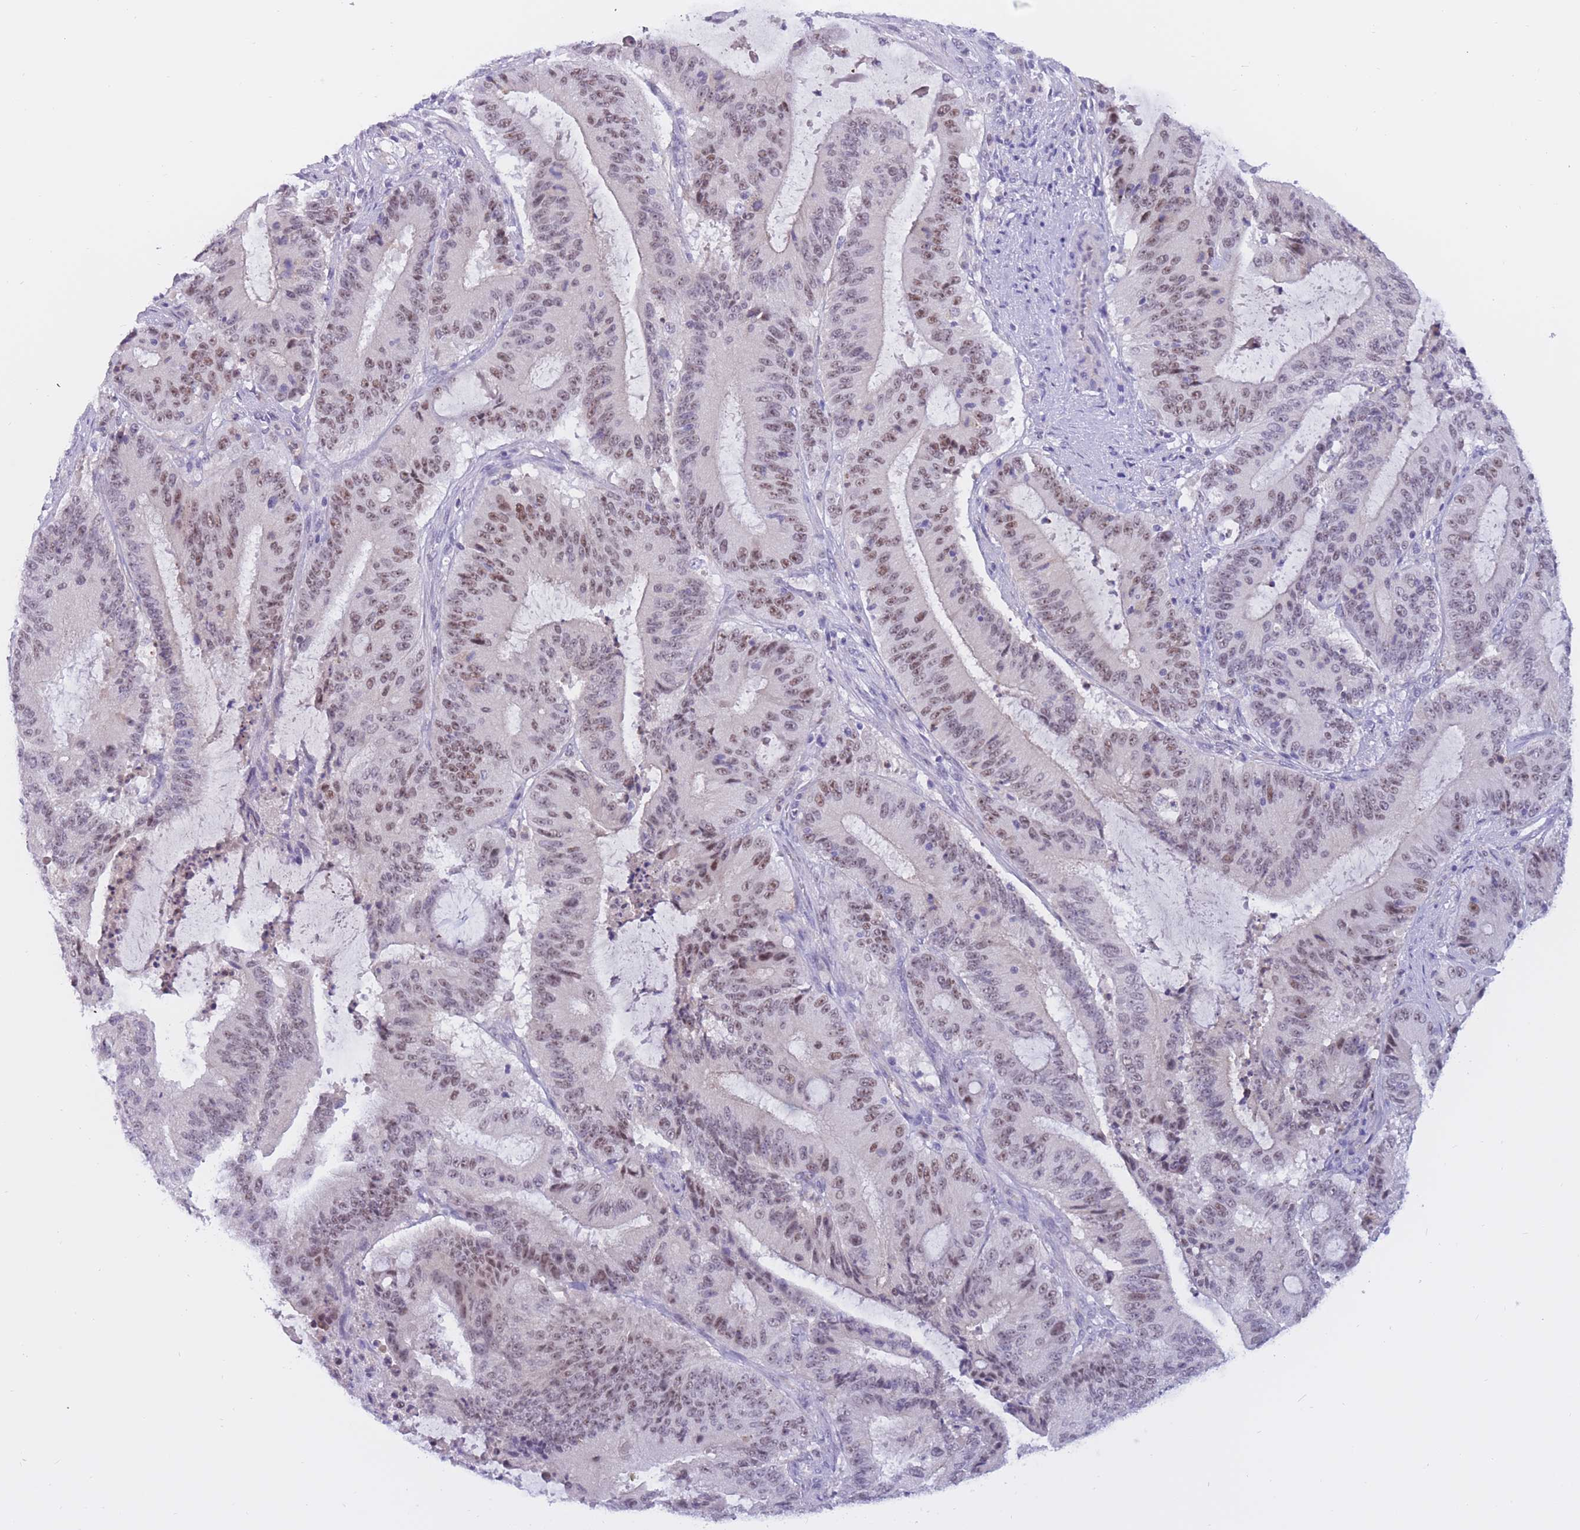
{"staining": {"intensity": "moderate", "quantity": ">75%", "location": "nuclear"}, "tissue": "liver cancer", "cell_type": "Tumor cells", "image_type": "cancer", "snomed": [{"axis": "morphology", "description": "Normal tissue, NOS"}, {"axis": "morphology", "description": "Cholangiocarcinoma"}, {"axis": "topography", "description": "Liver"}, {"axis": "topography", "description": "Peripheral nerve tissue"}], "caption": "Immunohistochemical staining of cholangiocarcinoma (liver) reveals medium levels of moderate nuclear protein expression in approximately >75% of tumor cells.", "gene": "BOP1", "patient": {"sex": "female", "age": 73}}